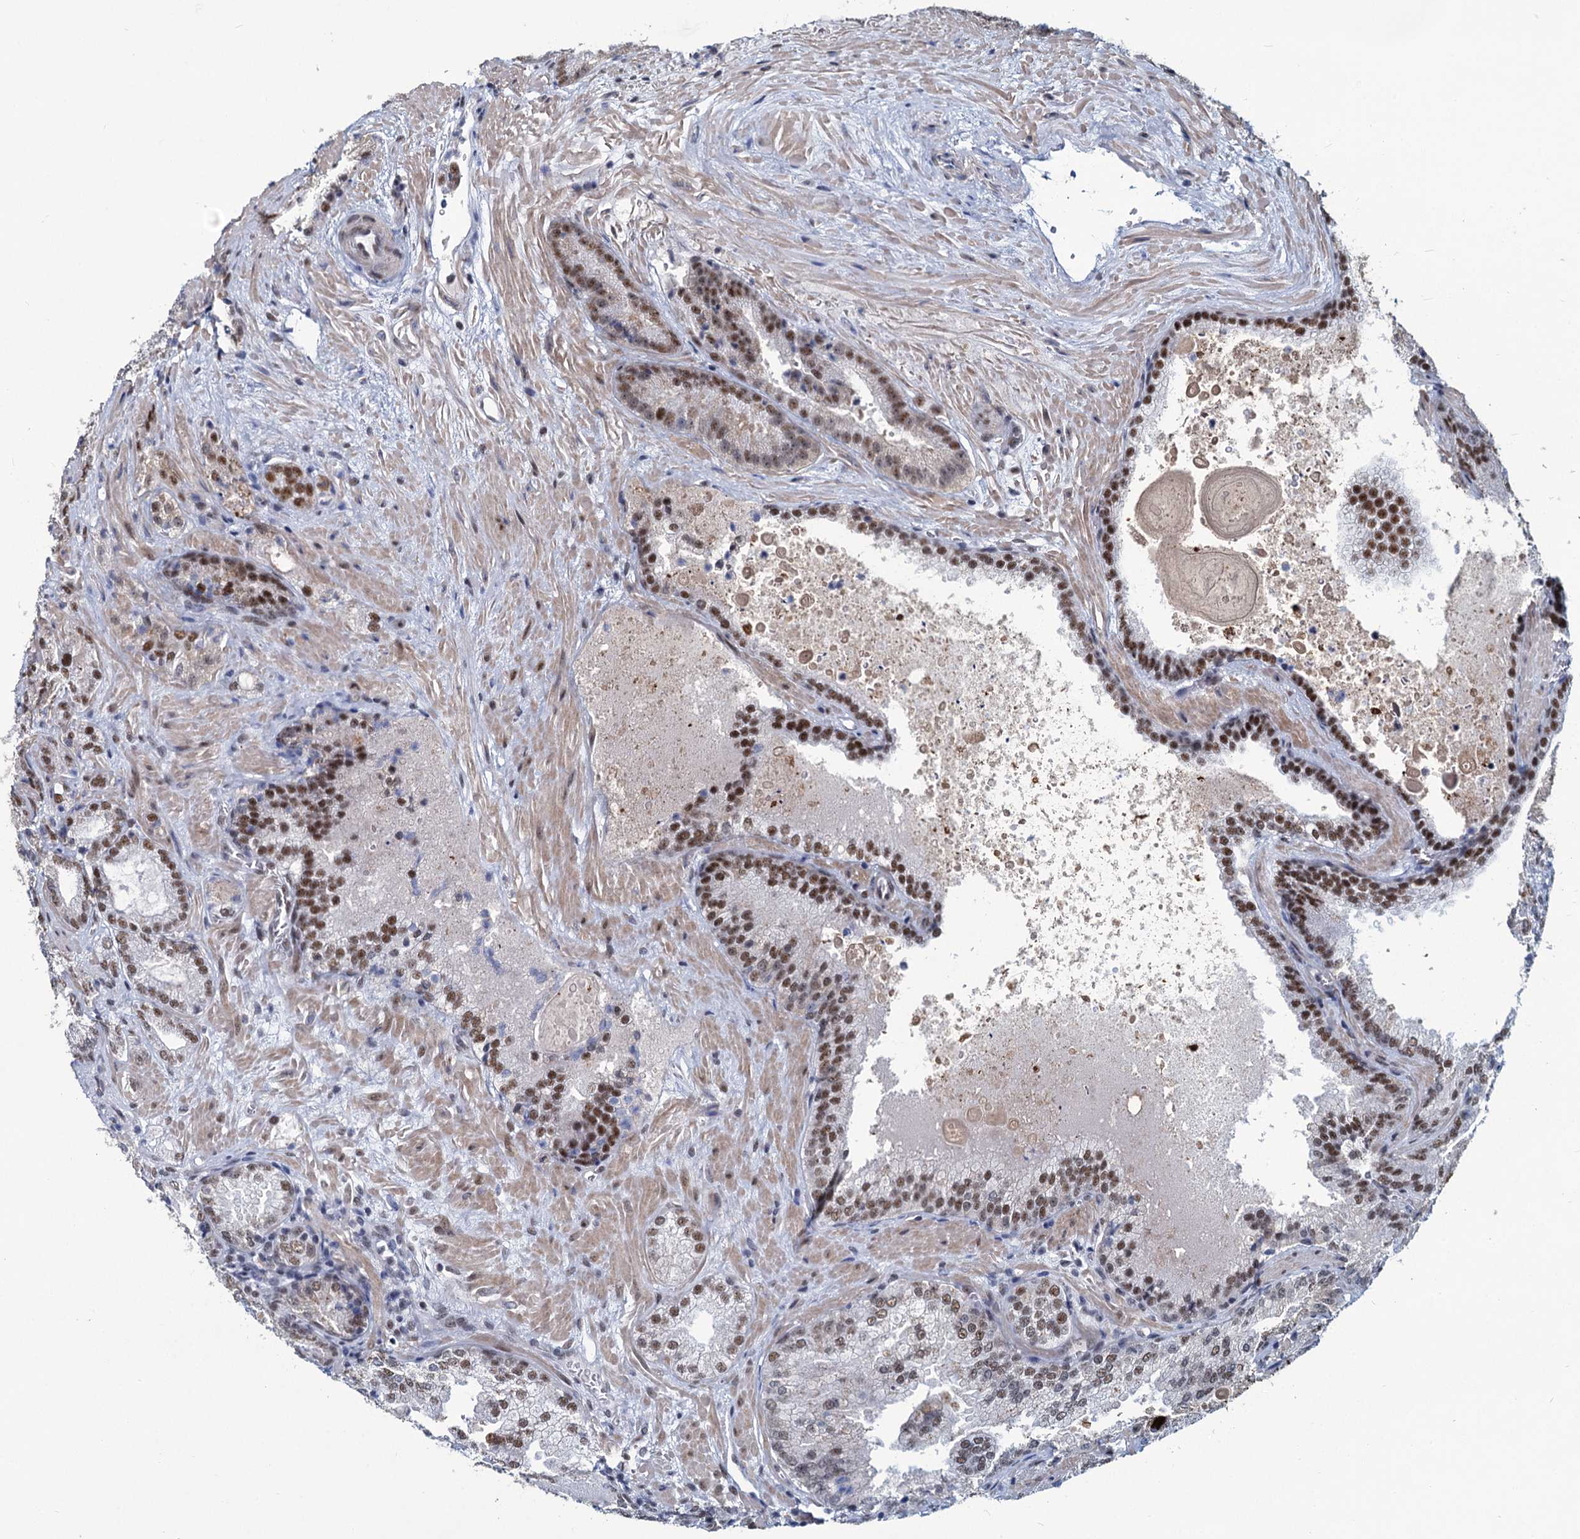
{"staining": {"intensity": "moderate", "quantity": ">75%", "location": "nuclear"}, "tissue": "prostate cancer", "cell_type": "Tumor cells", "image_type": "cancer", "snomed": [{"axis": "morphology", "description": "Adenocarcinoma, Low grade"}, {"axis": "topography", "description": "Prostate"}], "caption": "A high-resolution photomicrograph shows immunohistochemistry (IHC) staining of prostate low-grade adenocarcinoma, which demonstrates moderate nuclear staining in about >75% of tumor cells. The staining was performed using DAB to visualize the protein expression in brown, while the nuclei were stained in blue with hematoxylin (Magnification: 20x).", "gene": "METTL14", "patient": {"sex": "male", "age": 74}}